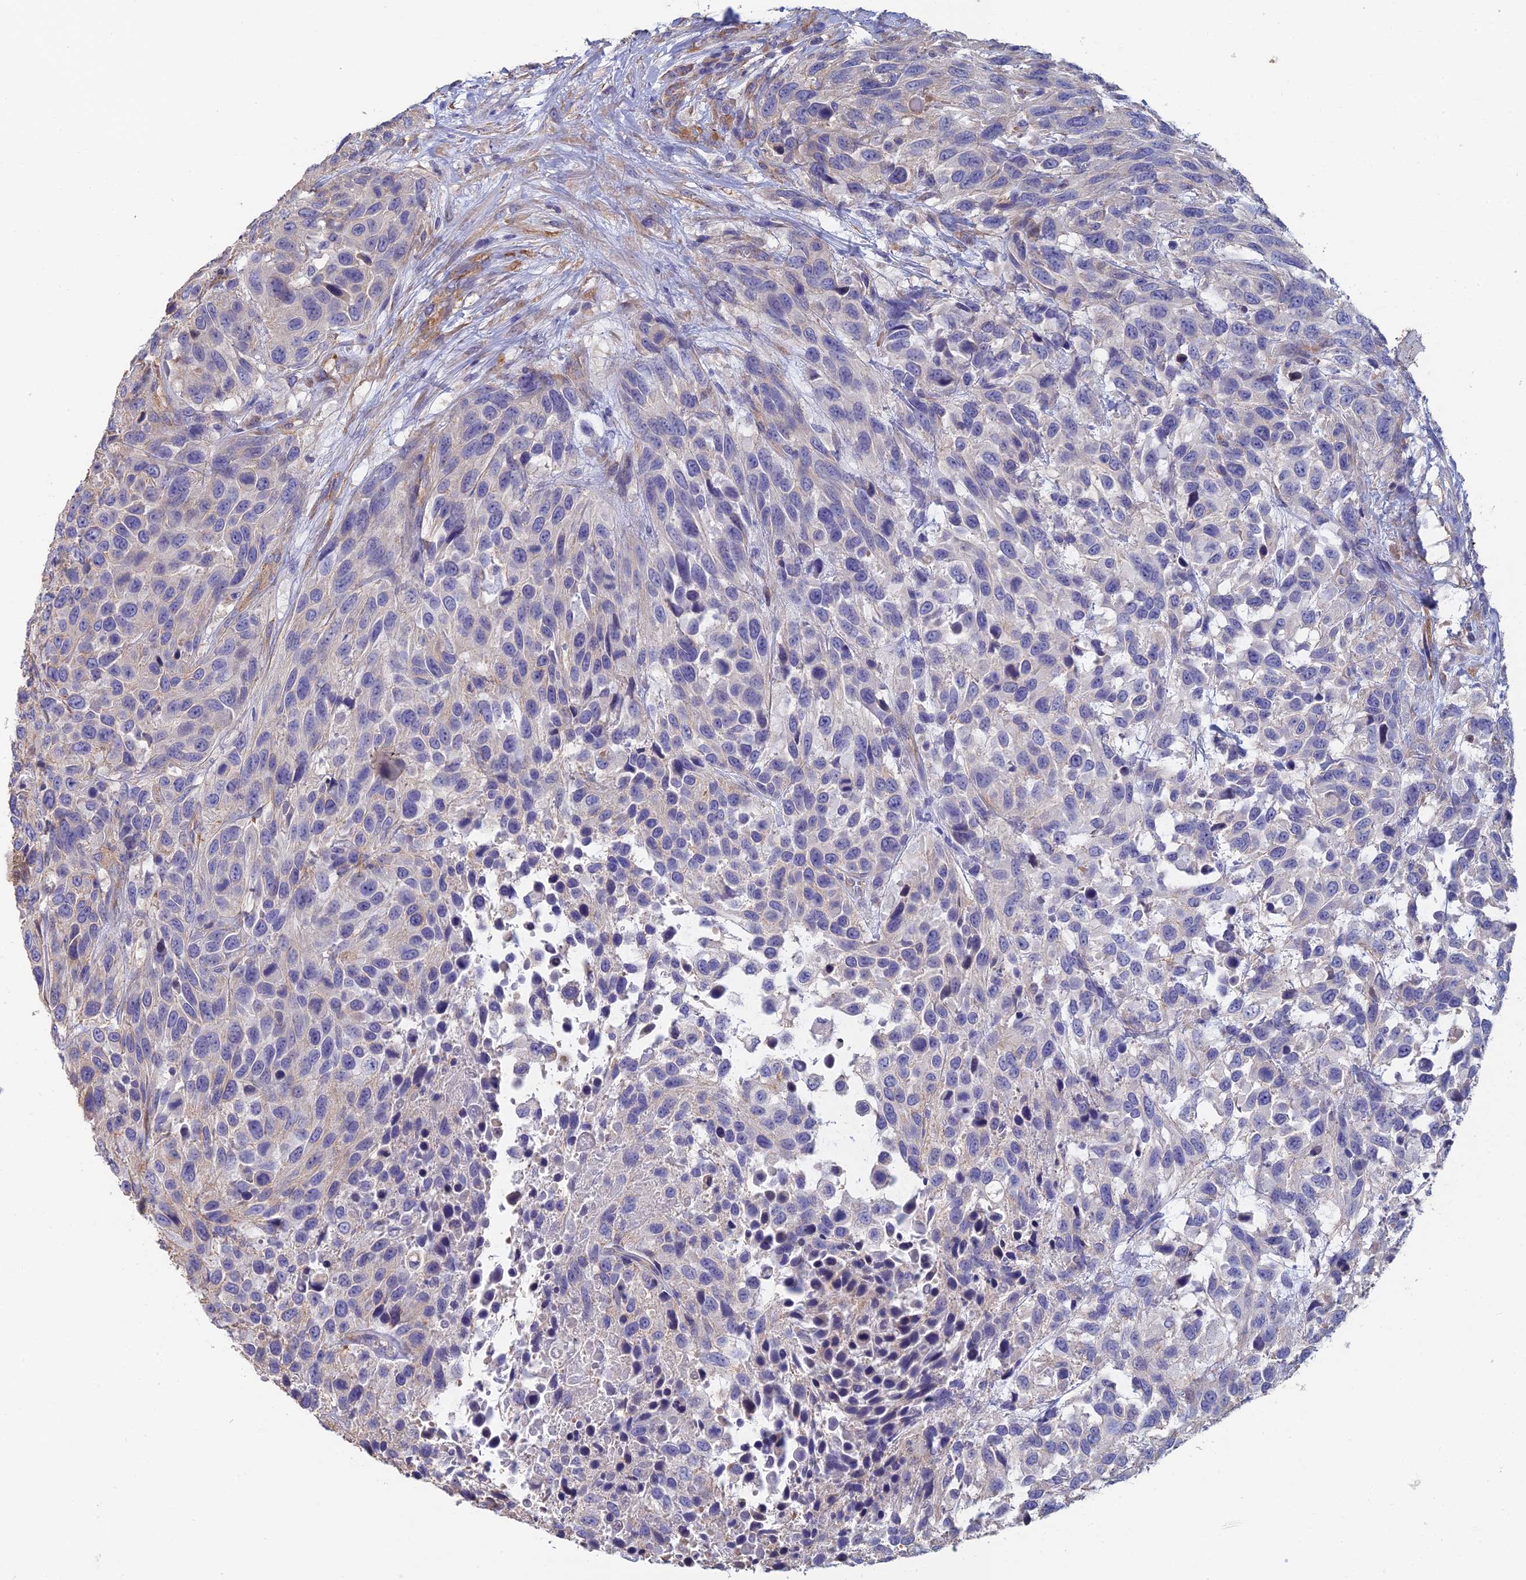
{"staining": {"intensity": "negative", "quantity": "none", "location": "none"}, "tissue": "urothelial cancer", "cell_type": "Tumor cells", "image_type": "cancer", "snomed": [{"axis": "morphology", "description": "Urothelial carcinoma, High grade"}, {"axis": "topography", "description": "Urinary bladder"}], "caption": "Immunohistochemistry (IHC) of urothelial cancer demonstrates no expression in tumor cells.", "gene": "PCDHA5", "patient": {"sex": "female", "age": 70}}